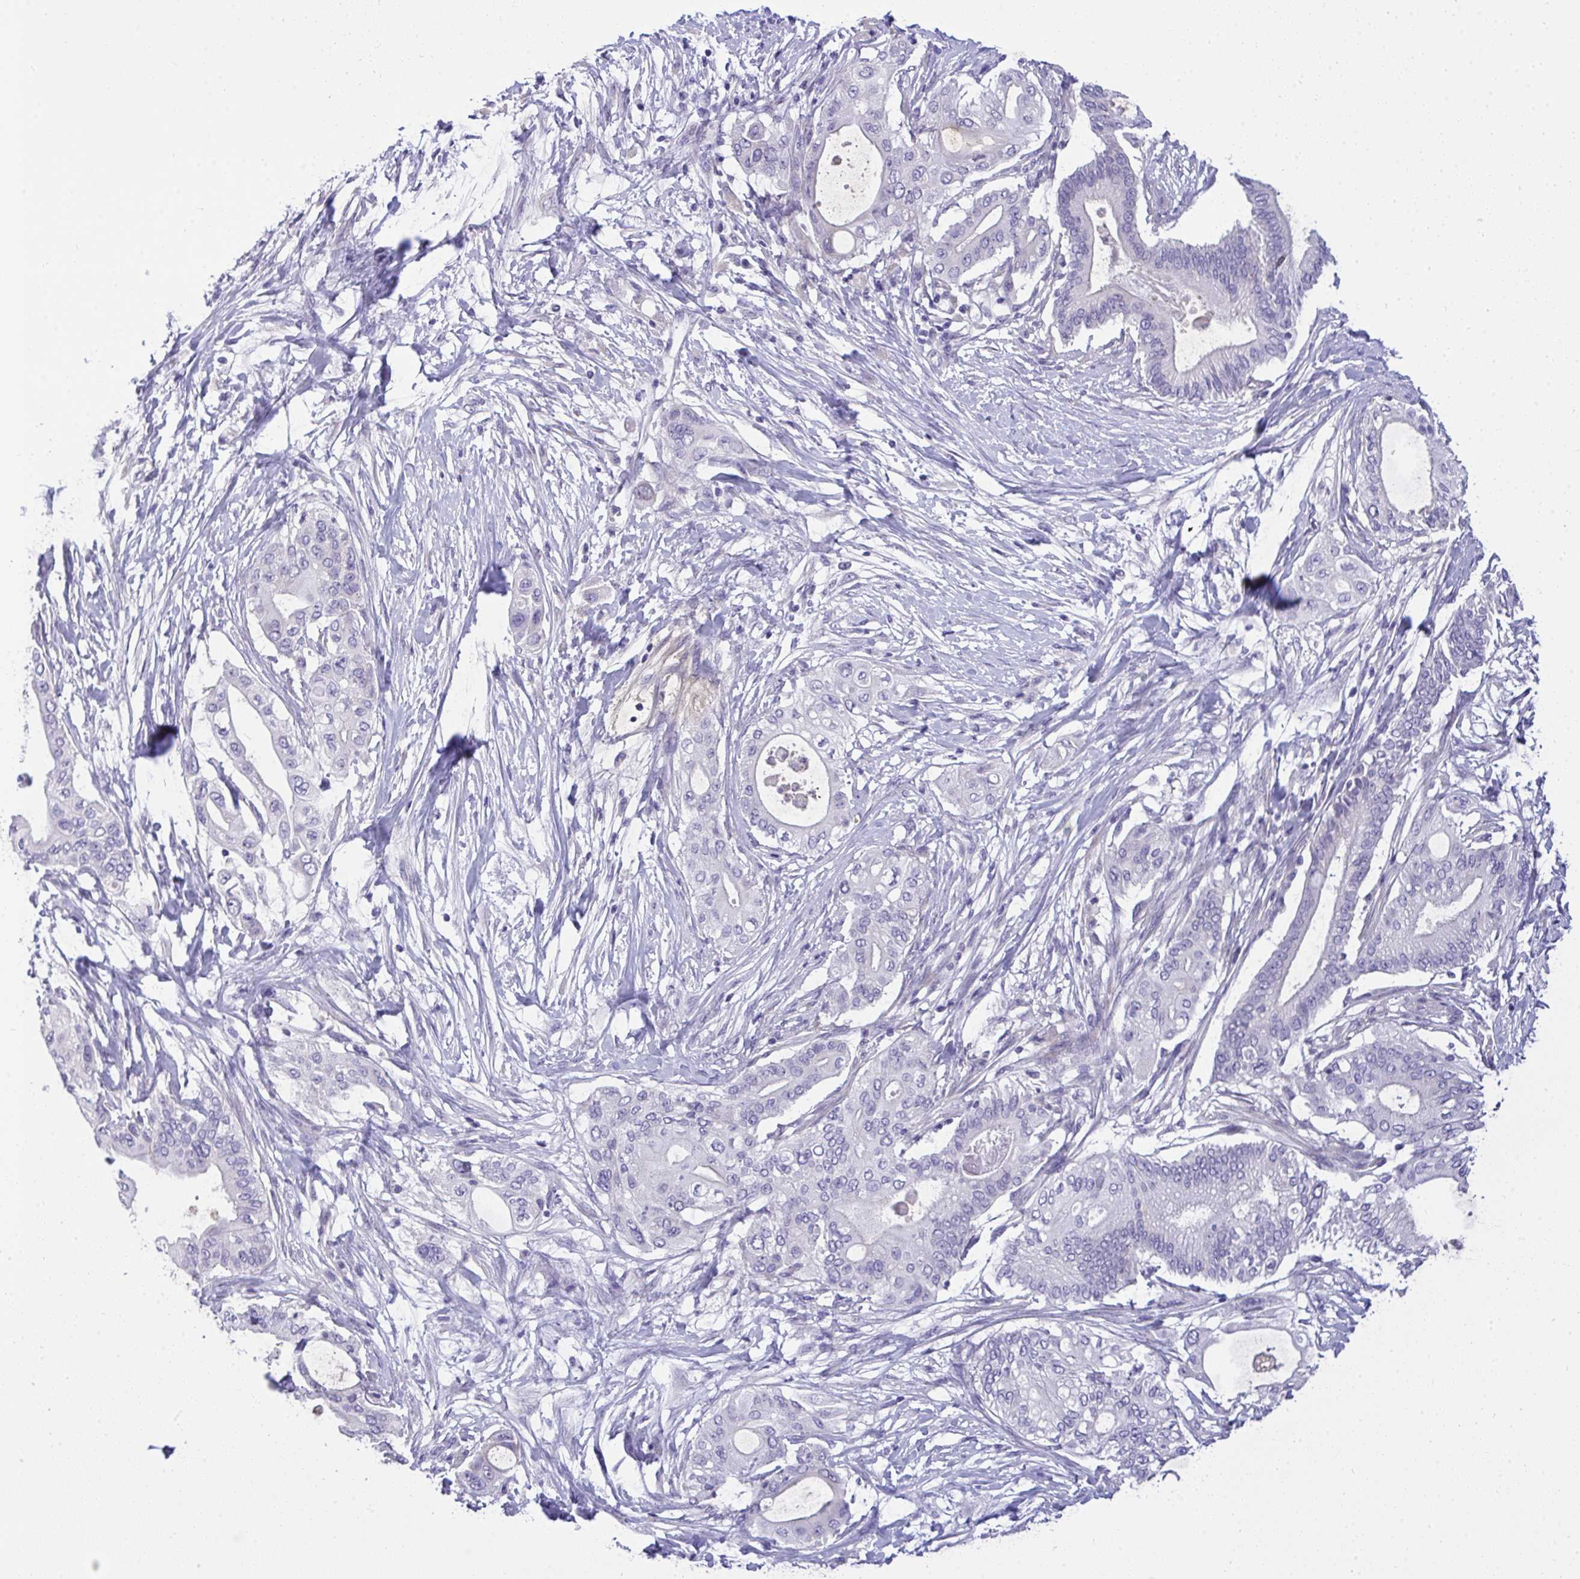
{"staining": {"intensity": "negative", "quantity": "none", "location": "none"}, "tissue": "pancreatic cancer", "cell_type": "Tumor cells", "image_type": "cancer", "snomed": [{"axis": "morphology", "description": "Adenocarcinoma, NOS"}, {"axis": "topography", "description": "Pancreas"}], "caption": "This is a micrograph of immunohistochemistry staining of adenocarcinoma (pancreatic), which shows no positivity in tumor cells.", "gene": "VGLL3", "patient": {"sex": "male", "age": 68}}